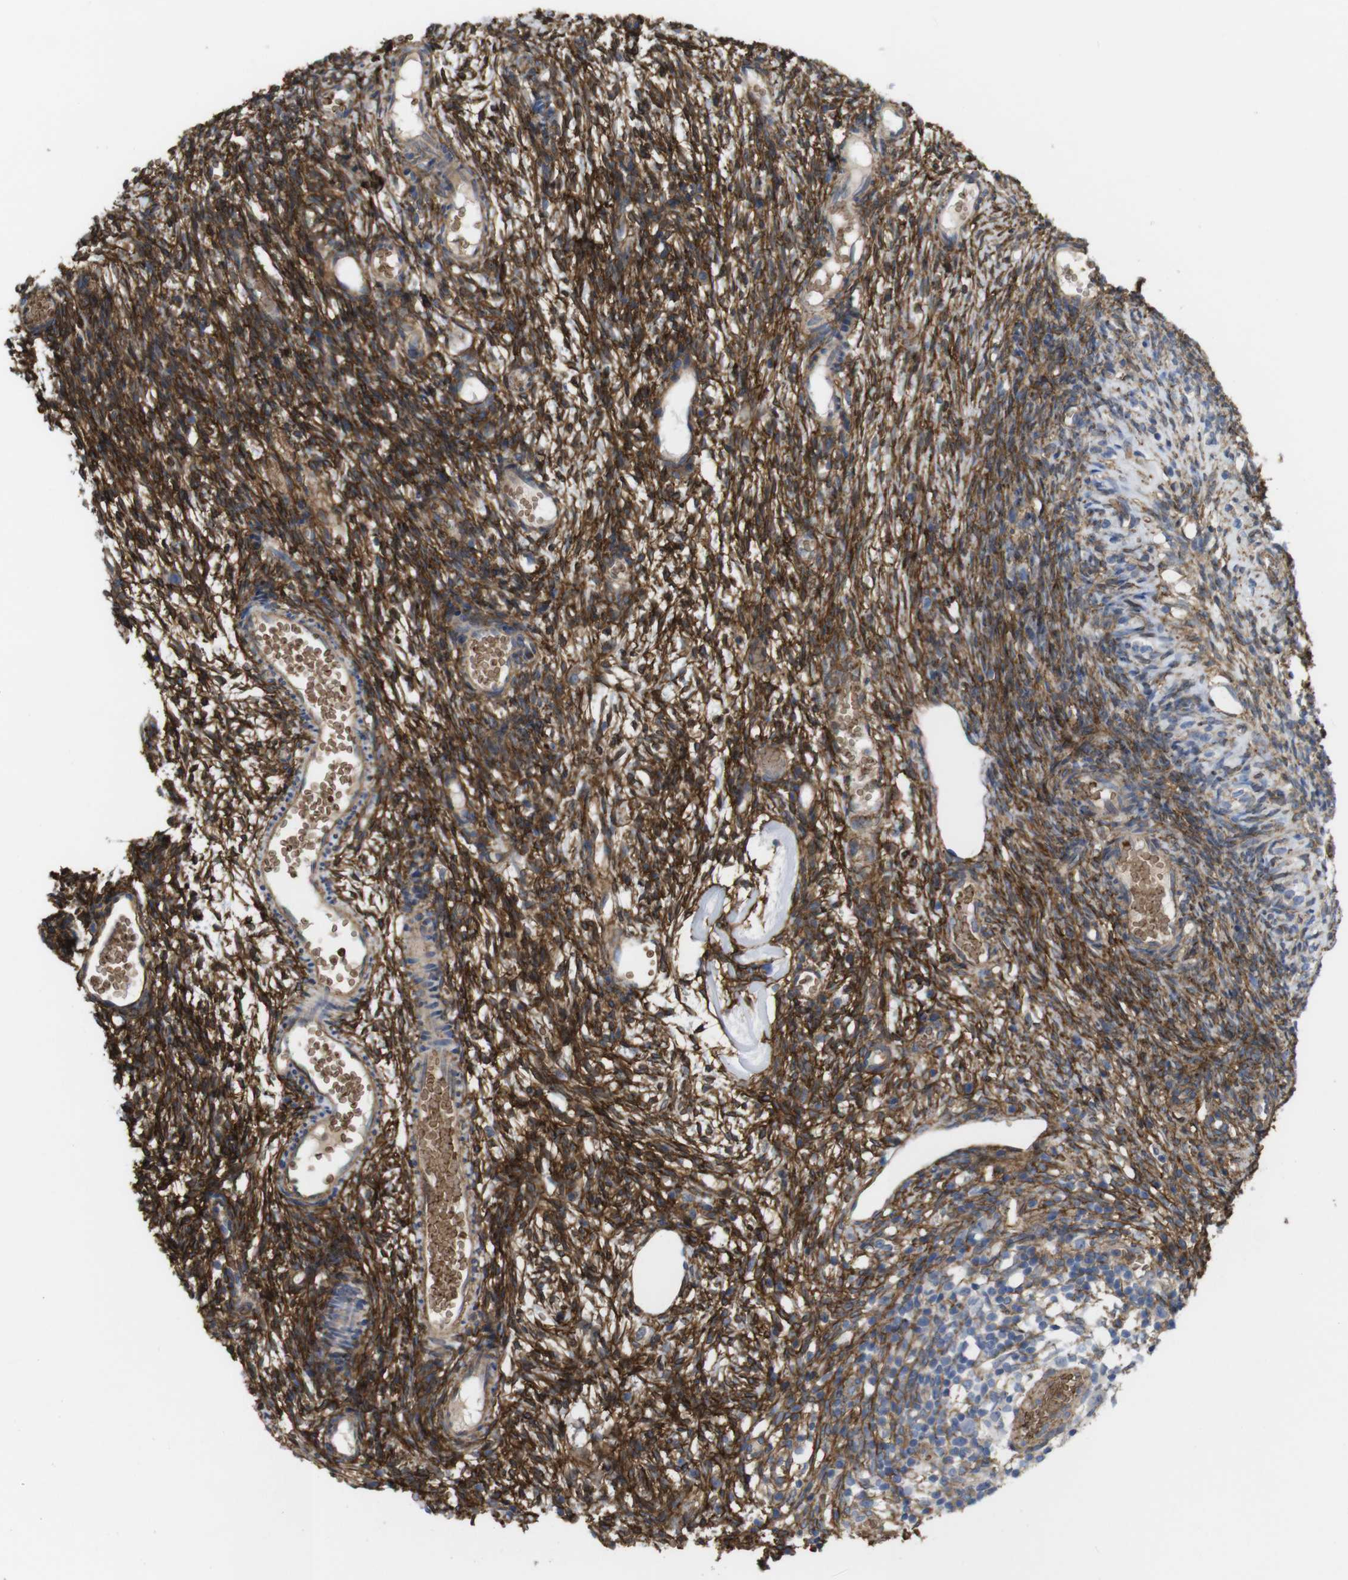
{"staining": {"intensity": "strong", "quantity": ">75%", "location": "cytoplasmic/membranous"}, "tissue": "ovary", "cell_type": "Ovarian stroma cells", "image_type": "normal", "snomed": [{"axis": "morphology", "description": "Normal tissue, NOS"}, {"axis": "topography", "description": "Ovary"}], "caption": "Benign ovary reveals strong cytoplasmic/membranous expression in approximately >75% of ovarian stroma cells, visualized by immunohistochemistry.", "gene": "CYBRD1", "patient": {"sex": "female", "age": 35}}